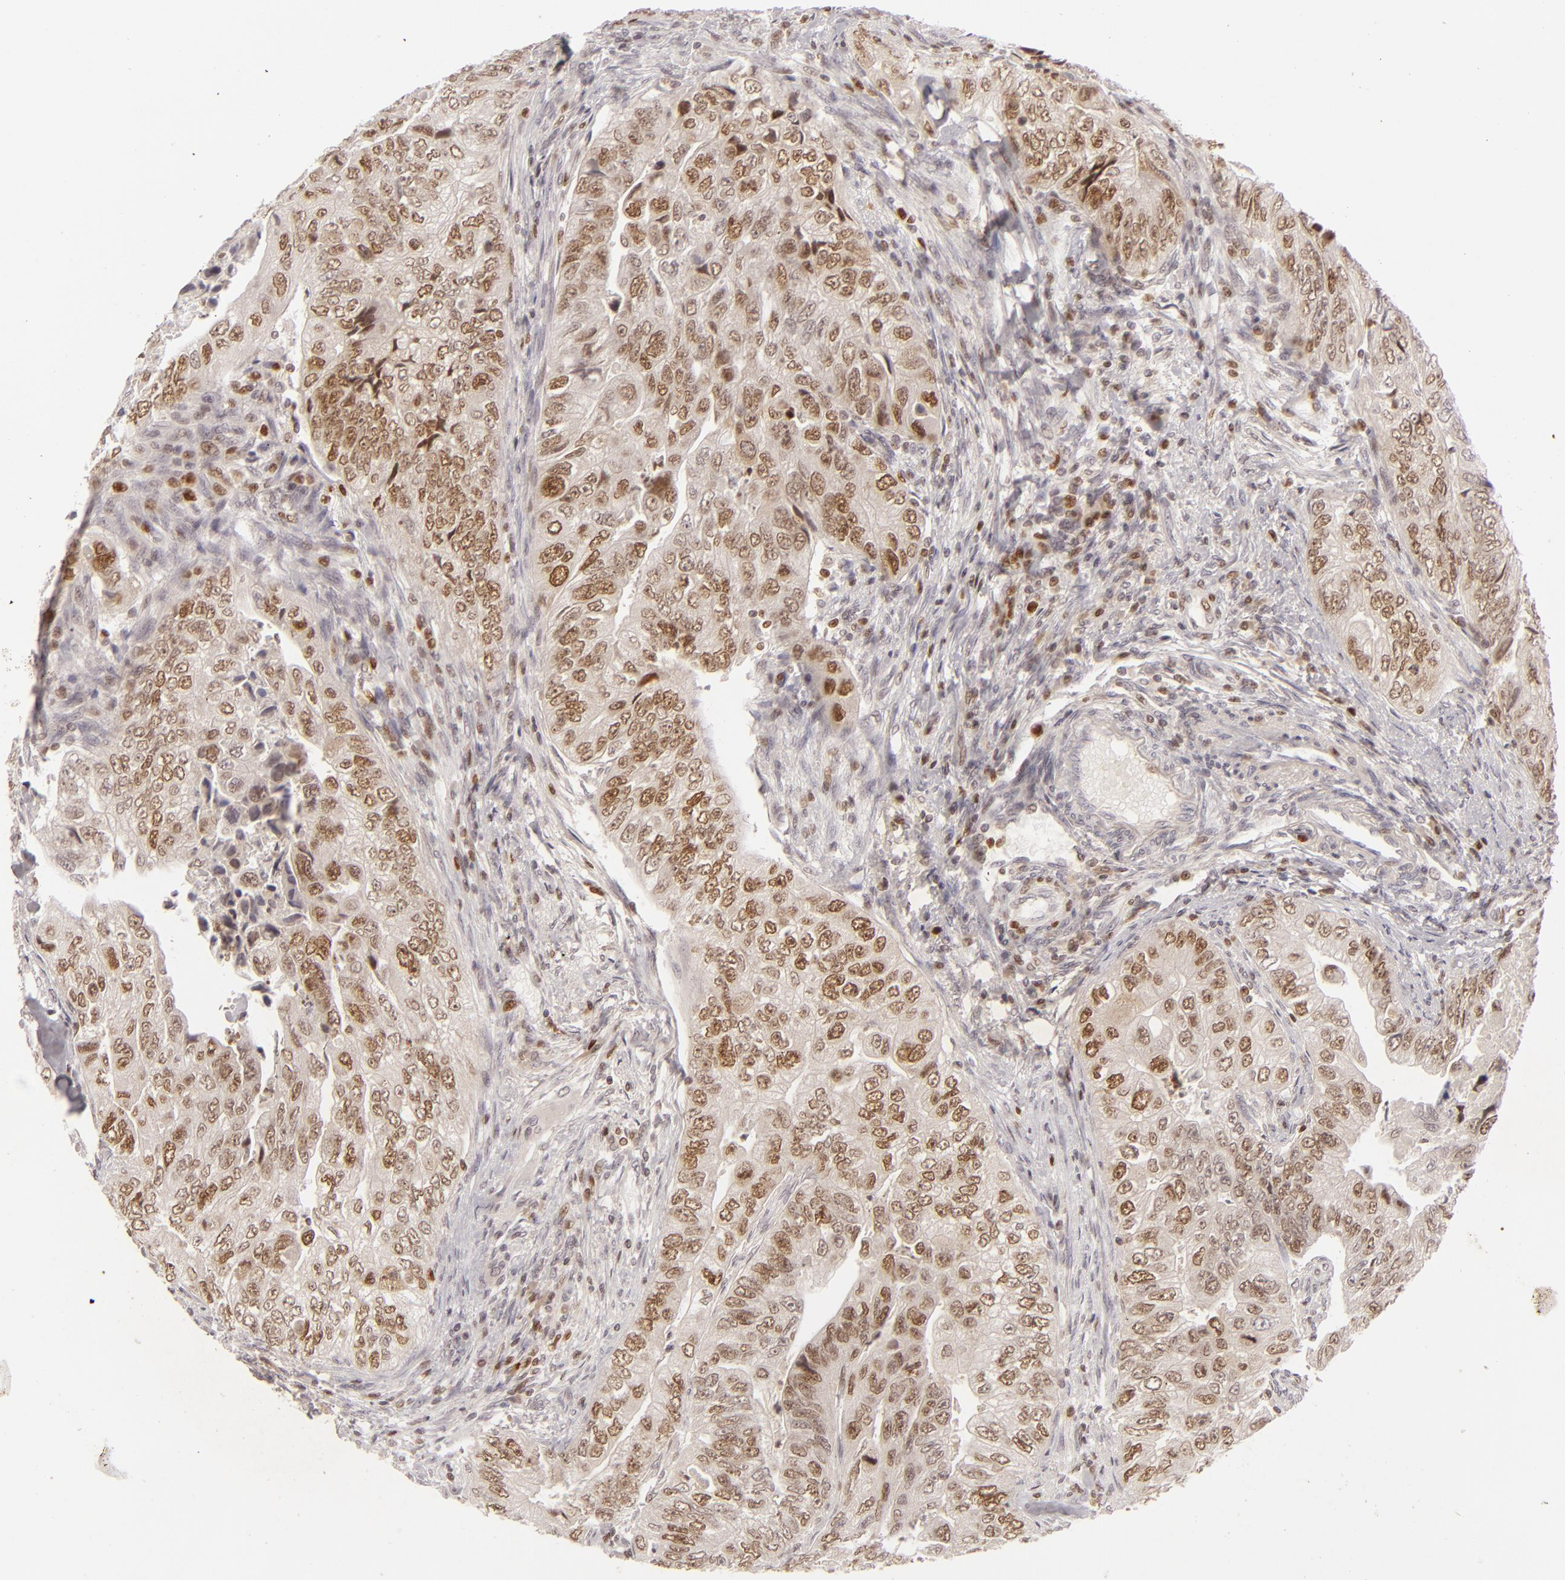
{"staining": {"intensity": "moderate", "quantity": ">75%", "location": "nuclear"}, "tissue": "colorectal cancer", "cell_type": "Tumor cells", "image_type": "cancer", "snomed": [{"axis": "morphology", "description": "Adenocarcinoma, NOS"}, {"axis": "topography", "description": "Colon"}], "caption": "This is an image of immunohistochemistry (IHC) staining of colorectal adenocarcinoma, which shows moderate expression in the nuclear of tumor cells.", "gene": "FEN1", "patient": {"sex": "female", "age": 11}}